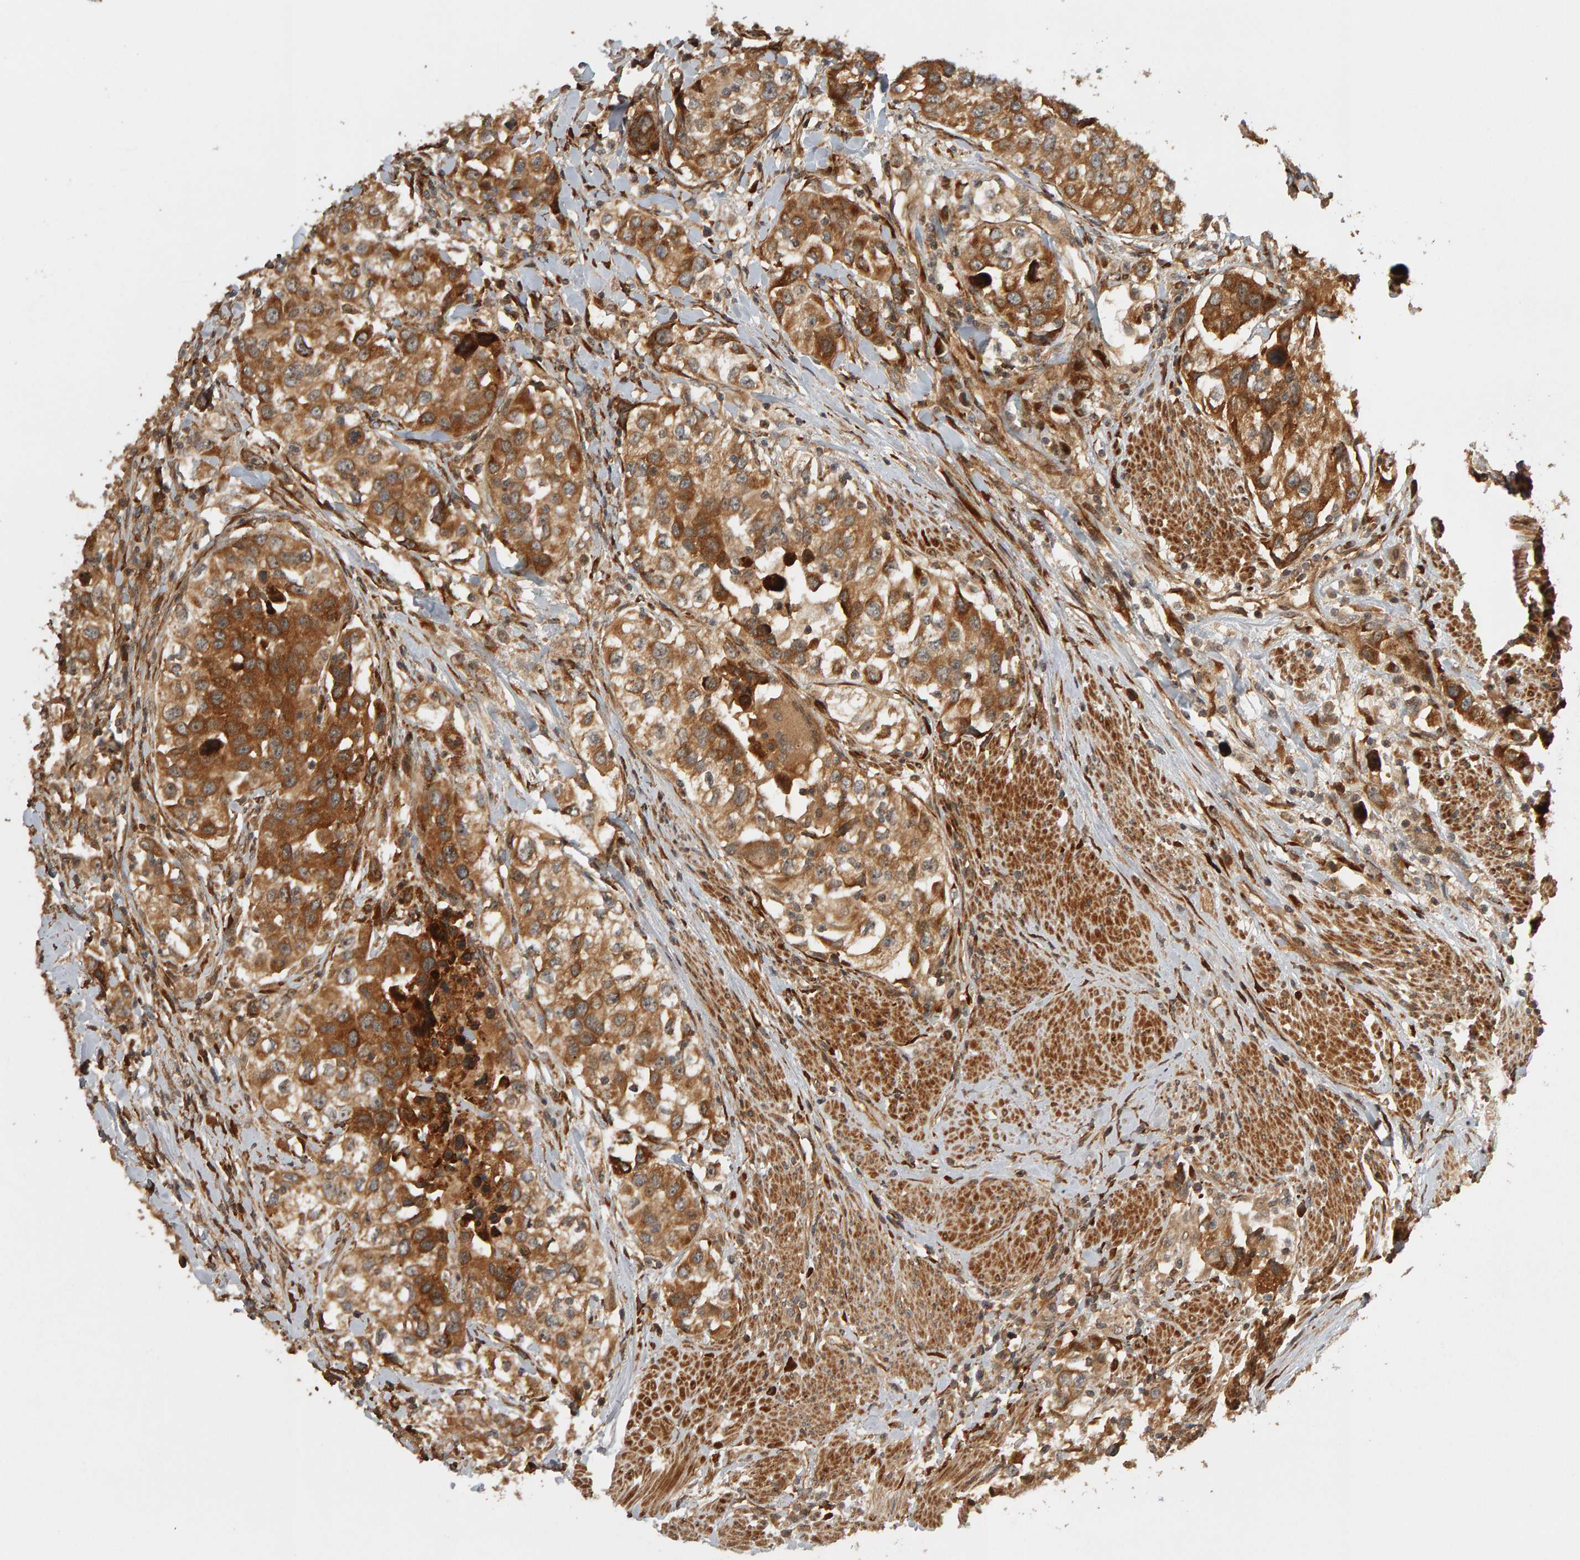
{"staining": {"intensity": "strong", "quantity": ">75%", "location": "cytoplasmic/membranous"}, "tissue": "urothelial cancer", "cell_type": "Tumor cells", "image_type": "cancer", "snomed": [{"axis": "morphology", "description": "Urothelial carcinoma, High grade"}, {"axis": "topography", "description": "Urinary bladder"}], "caption": "Immunohistochemistry (IHC) histopathology image of human urothelial carcinoma (high-grade) stained for a protein (brown), which displays high levels of strong cytoplasmic/membranous positivity in about >75% of tumor cells.", "gene": "ZFAND1", "patient": {"sex": "female", "age": 80}}